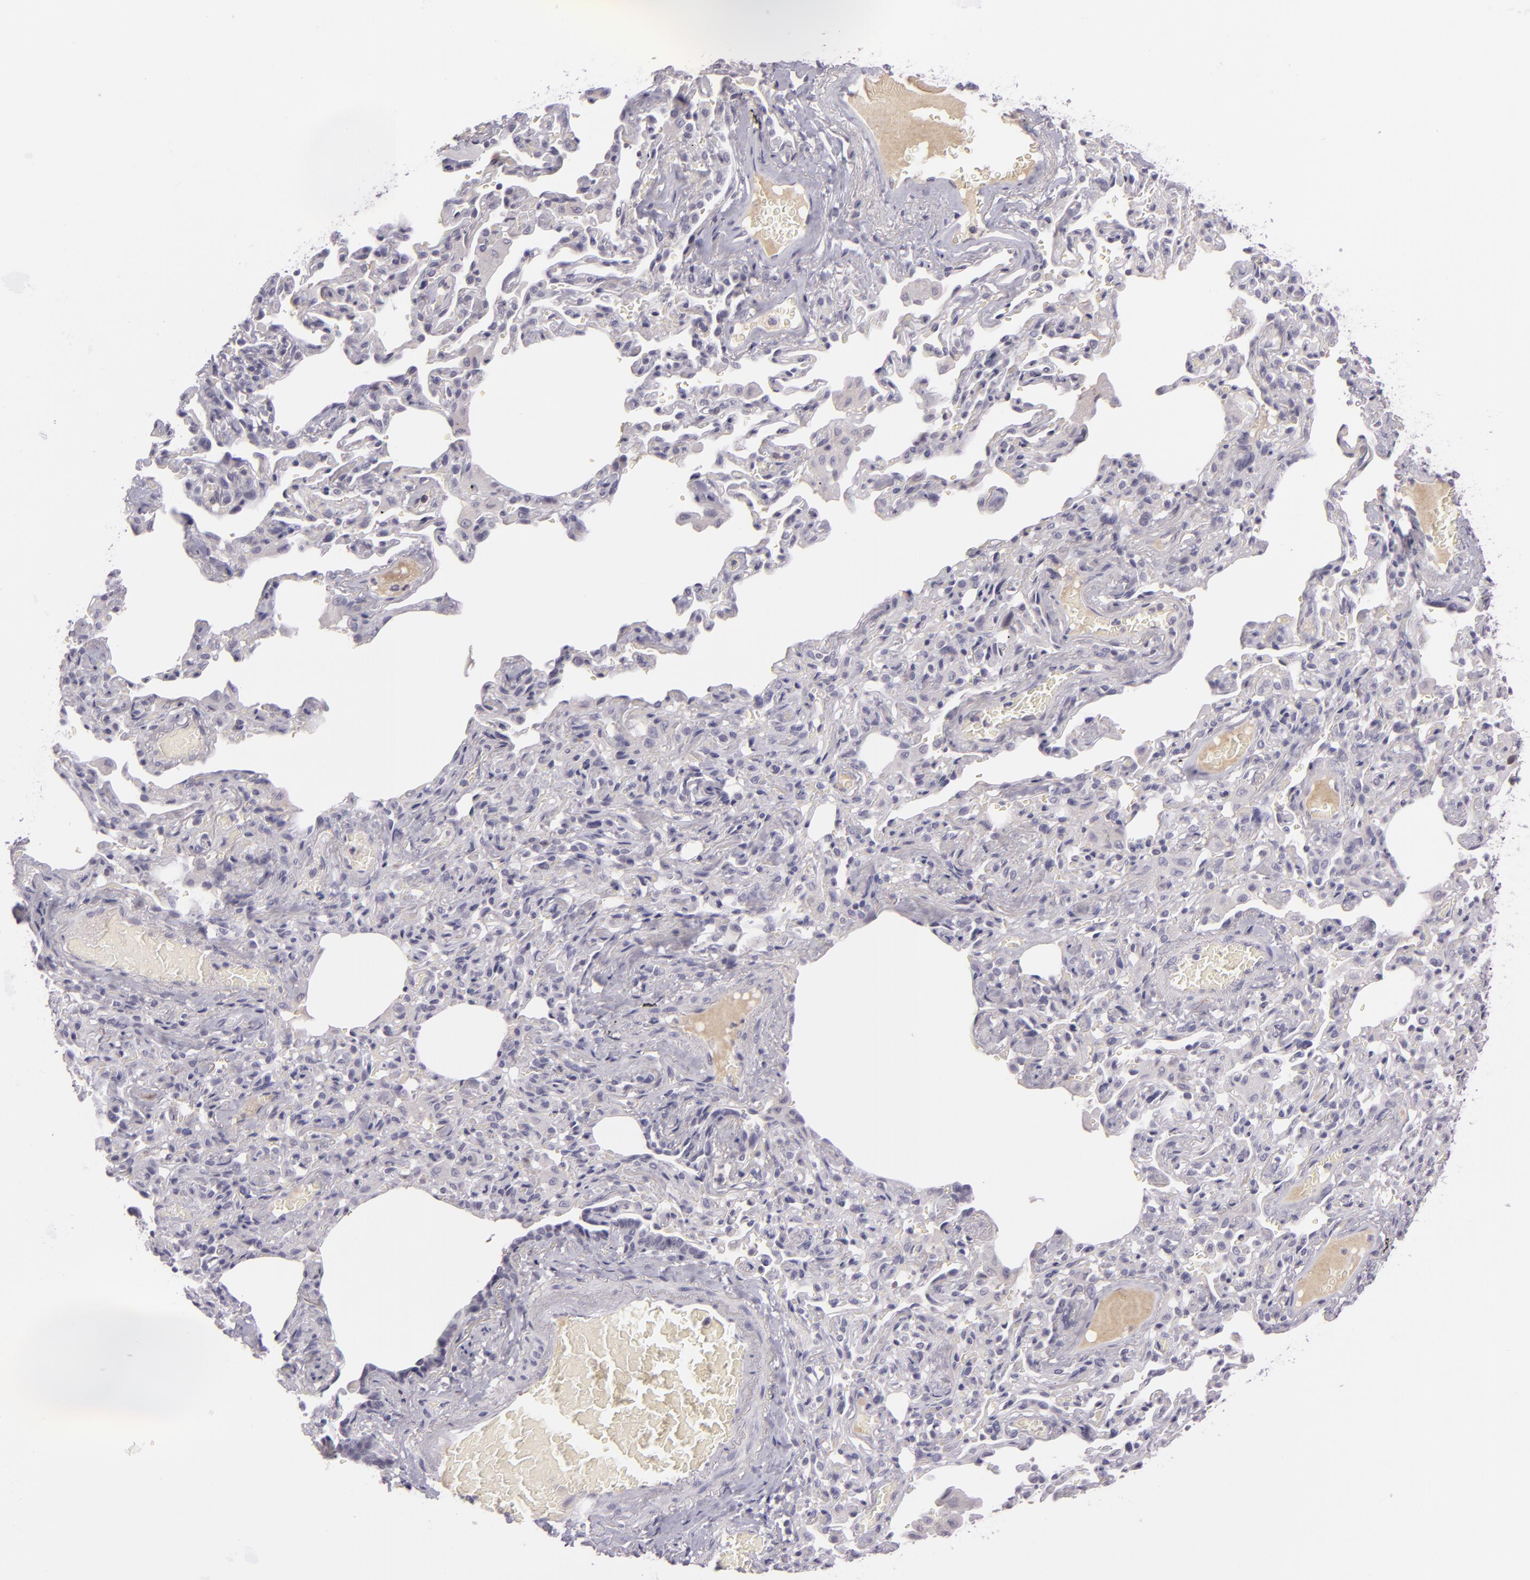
{"staining": {"intensity": "negative", "quantity": "none", "location": "none"}, "tissue": "bronchus", "cell_type": "Respiratory epithelial cells", "image_type": "normal", "snomed": [{"axis": "morphology", "description": "Normal tissue, NOS"}, {"axis": "topography", "description": "Cartilage tissue"}, {"axis": "topography", "description": "Bronchus"}, {"axis": "topography", "description": "Lung"}], "caption": "Respiratory epithelial cells are negative for protein expression in unremarkable human bronchus. (Stains: DAB immunohistochemistry (IHC) with hematoxylin counter stain, Microscopy: brightfield microscopy at high magnification).", "gene": "DAG1", "patient": {"sex": "male", "age": 64}}